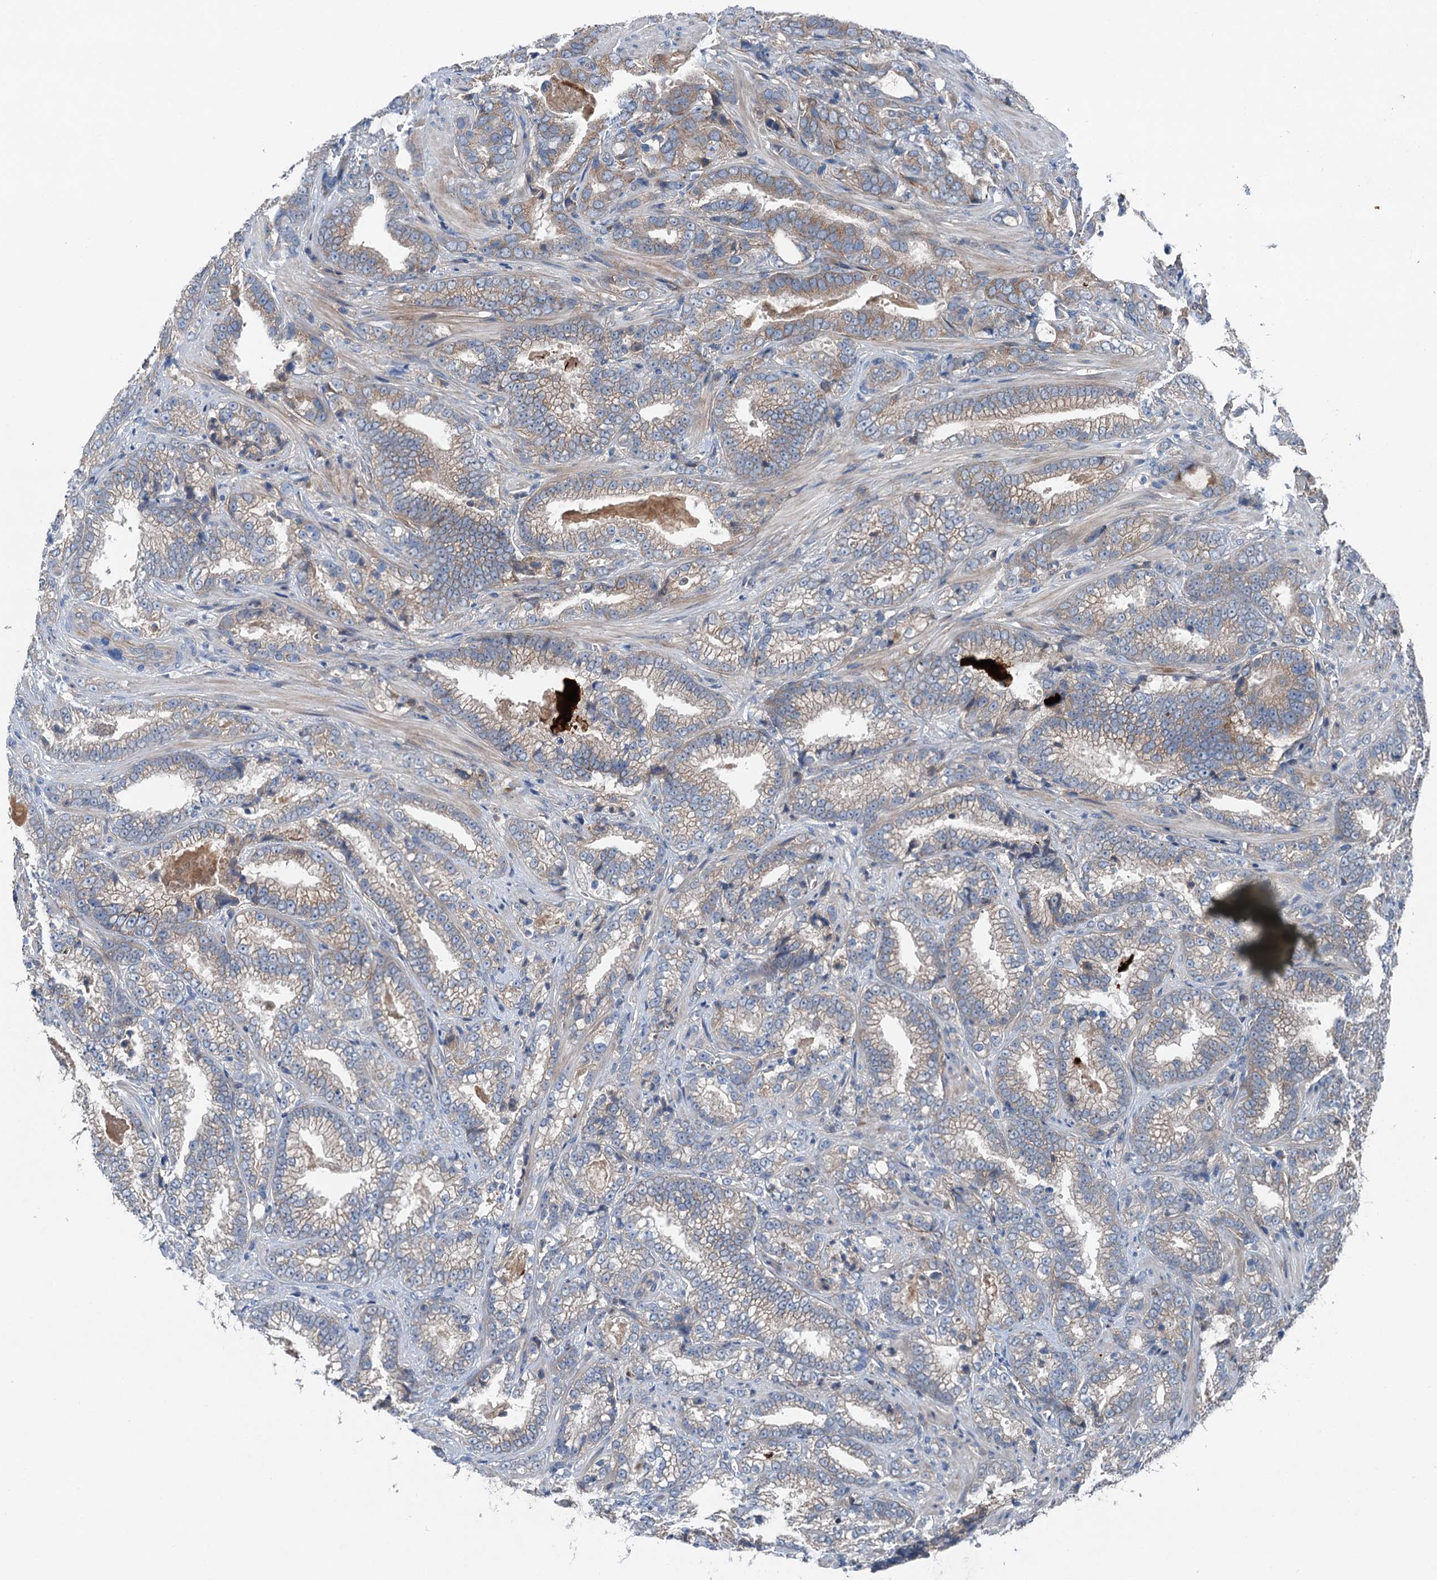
{"staining": {"intensity": "weak", "quantity": "25%-75%", "location": "cytoplasmic/membranous"}, "tissue": "prostate cancer", "cell_type": "Tumor cells", "image_type": "cancer", "snomed": [{"axis": "morphology", "description": "Adenocarcinoma, High grade"}, {"axis": "topography", "description": "Prostate and seminal vesicle, NOS"}], "caption": "Approximately 25%-75% of tumor cells in prostate cancer show weak cytoplasmic/membranous protein expression as visualized by brown immunohistochemical staining.", "gene": "SLC2A10", "patient": {"sex": "male", "age": 67}}